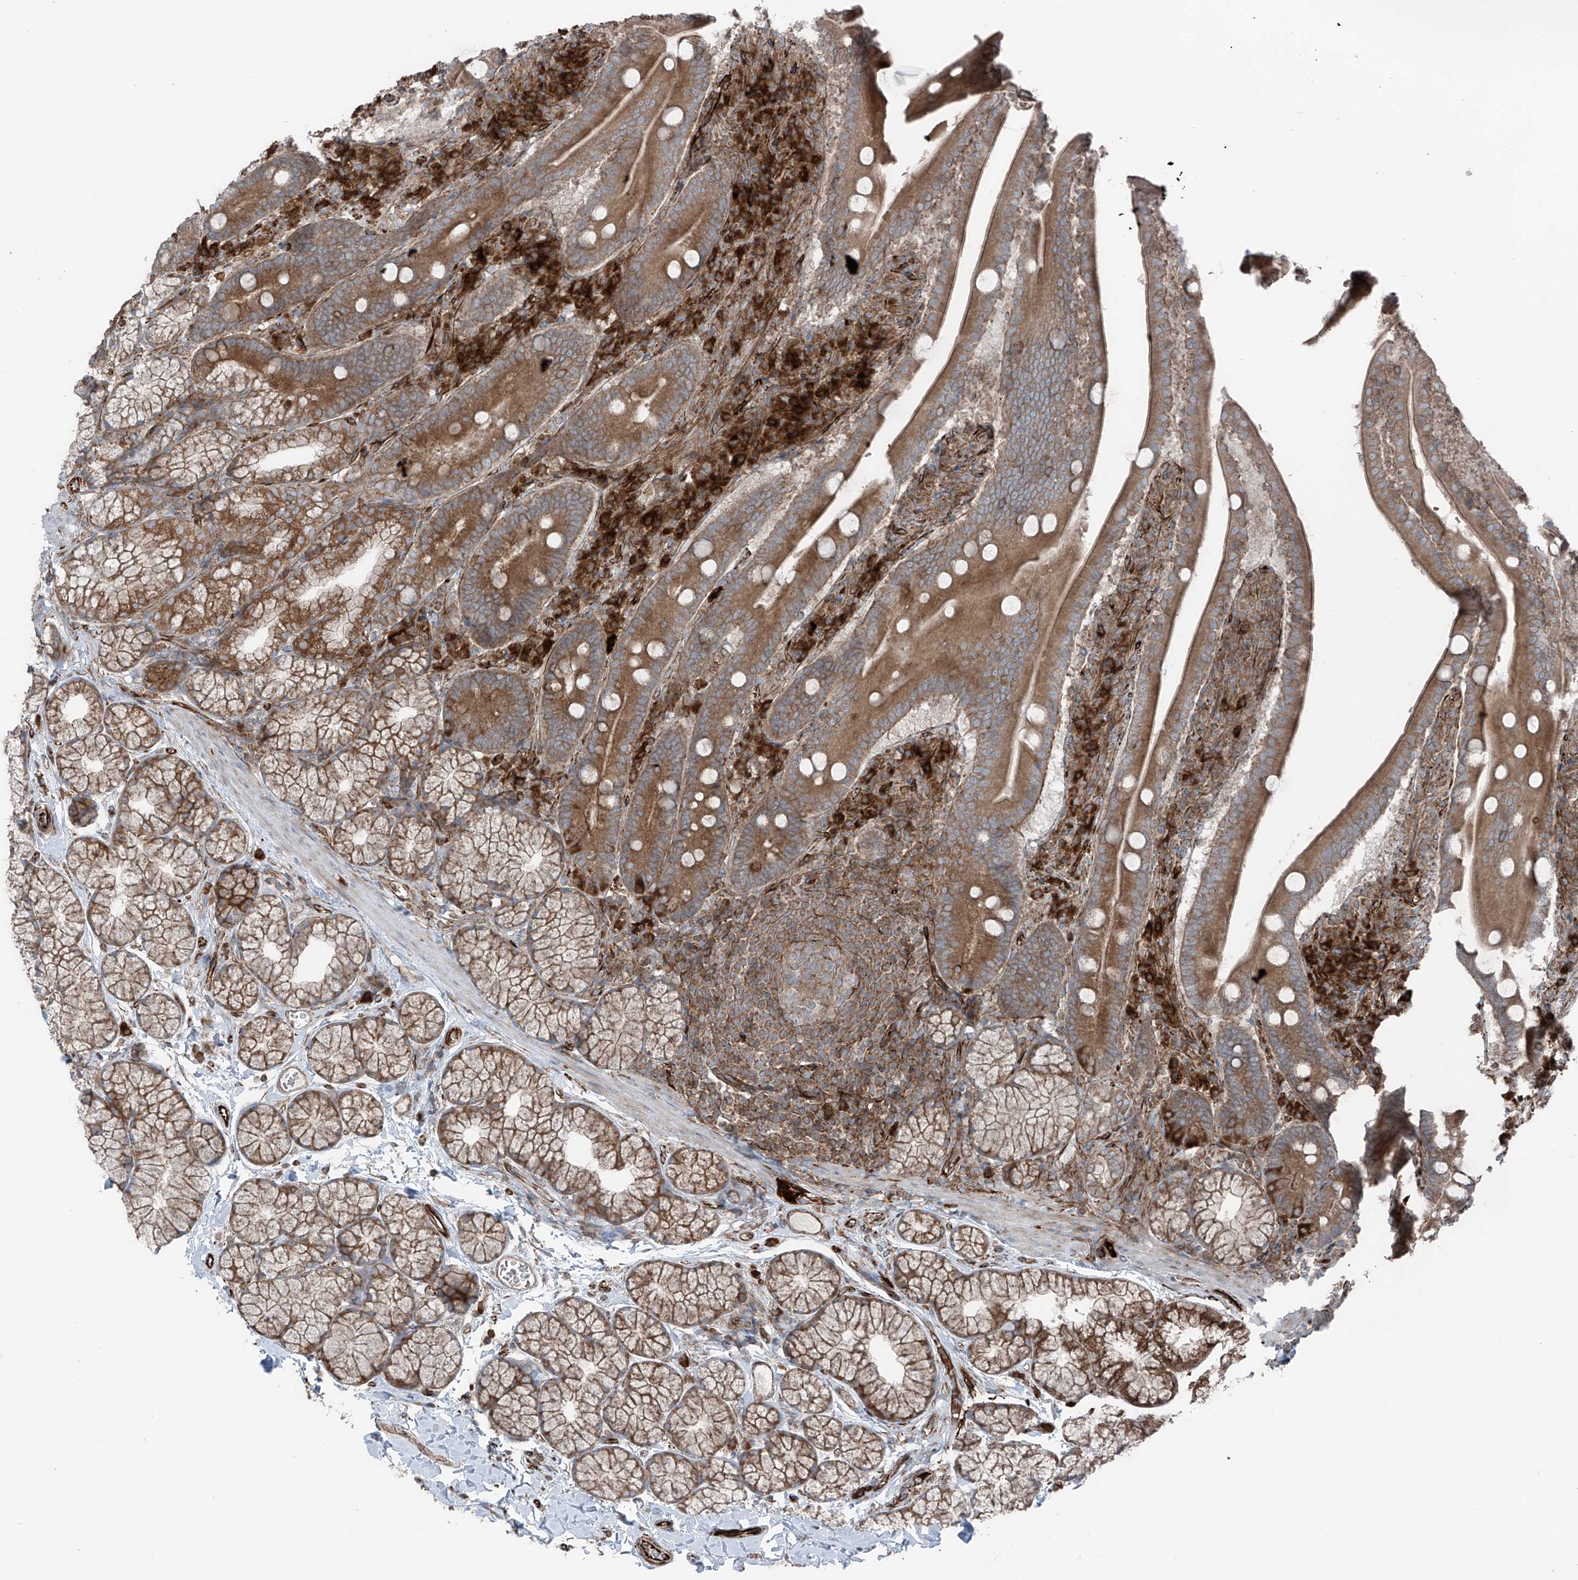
{"staining": {"intensity": "moderate", "quantity": ">75%", "location": "cytoplasmic/membranous"}, "tissue": "duodenum", "cell_type": "Glandular cells", "image_type": "normal", "snomed": [{"axis": "morphology", "description": "Normal tissue, NOS"}, {"axis": "topography", "description": "Duodenum"}], "caption": "Glandular cells demonstrate medium levels of moderate cytoplasmic/membranous expression in about >75% of cells in unremarkable human duodenum.", "gene": "ERLEC1", "patient": {"sex": "male", "age": 35}}